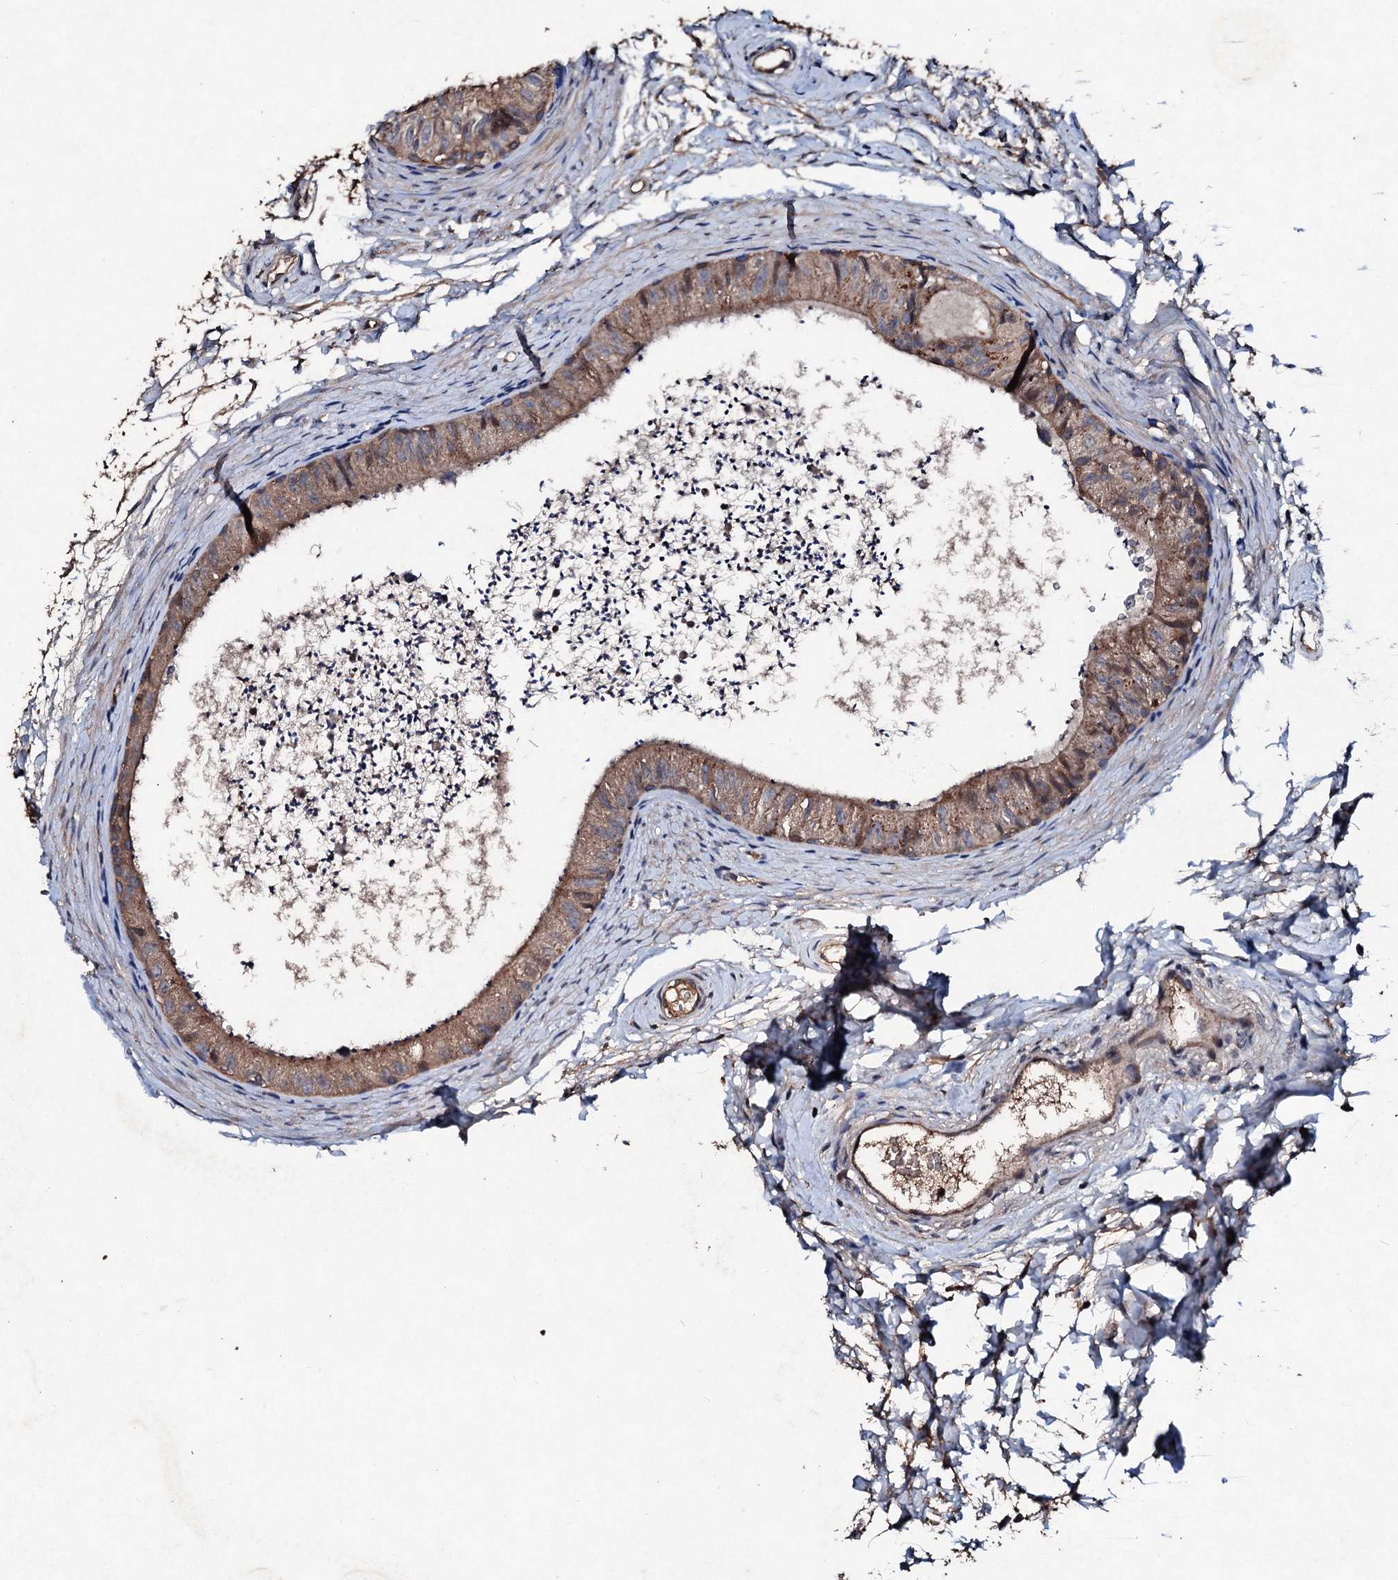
{"staining": {"intensity": "moderate", "quantity": ">75%", "location": "cytoplasmic/membranous"}, "tissue": "epididymis", "cell_type": "Glandular cells", "image_type": "normal", "snomed": [{"axis": "morphology", "description": "Normal tissue, NOS"}, {"axis": "topography", "description": "Epididymis"}], "caption": "Glandular cells show moderate cytoplasmic/membranous positivity in about >75% of cells in normal epididymis.", "gene": "KERA", "patient": {"sex": "male", "age": 56}}